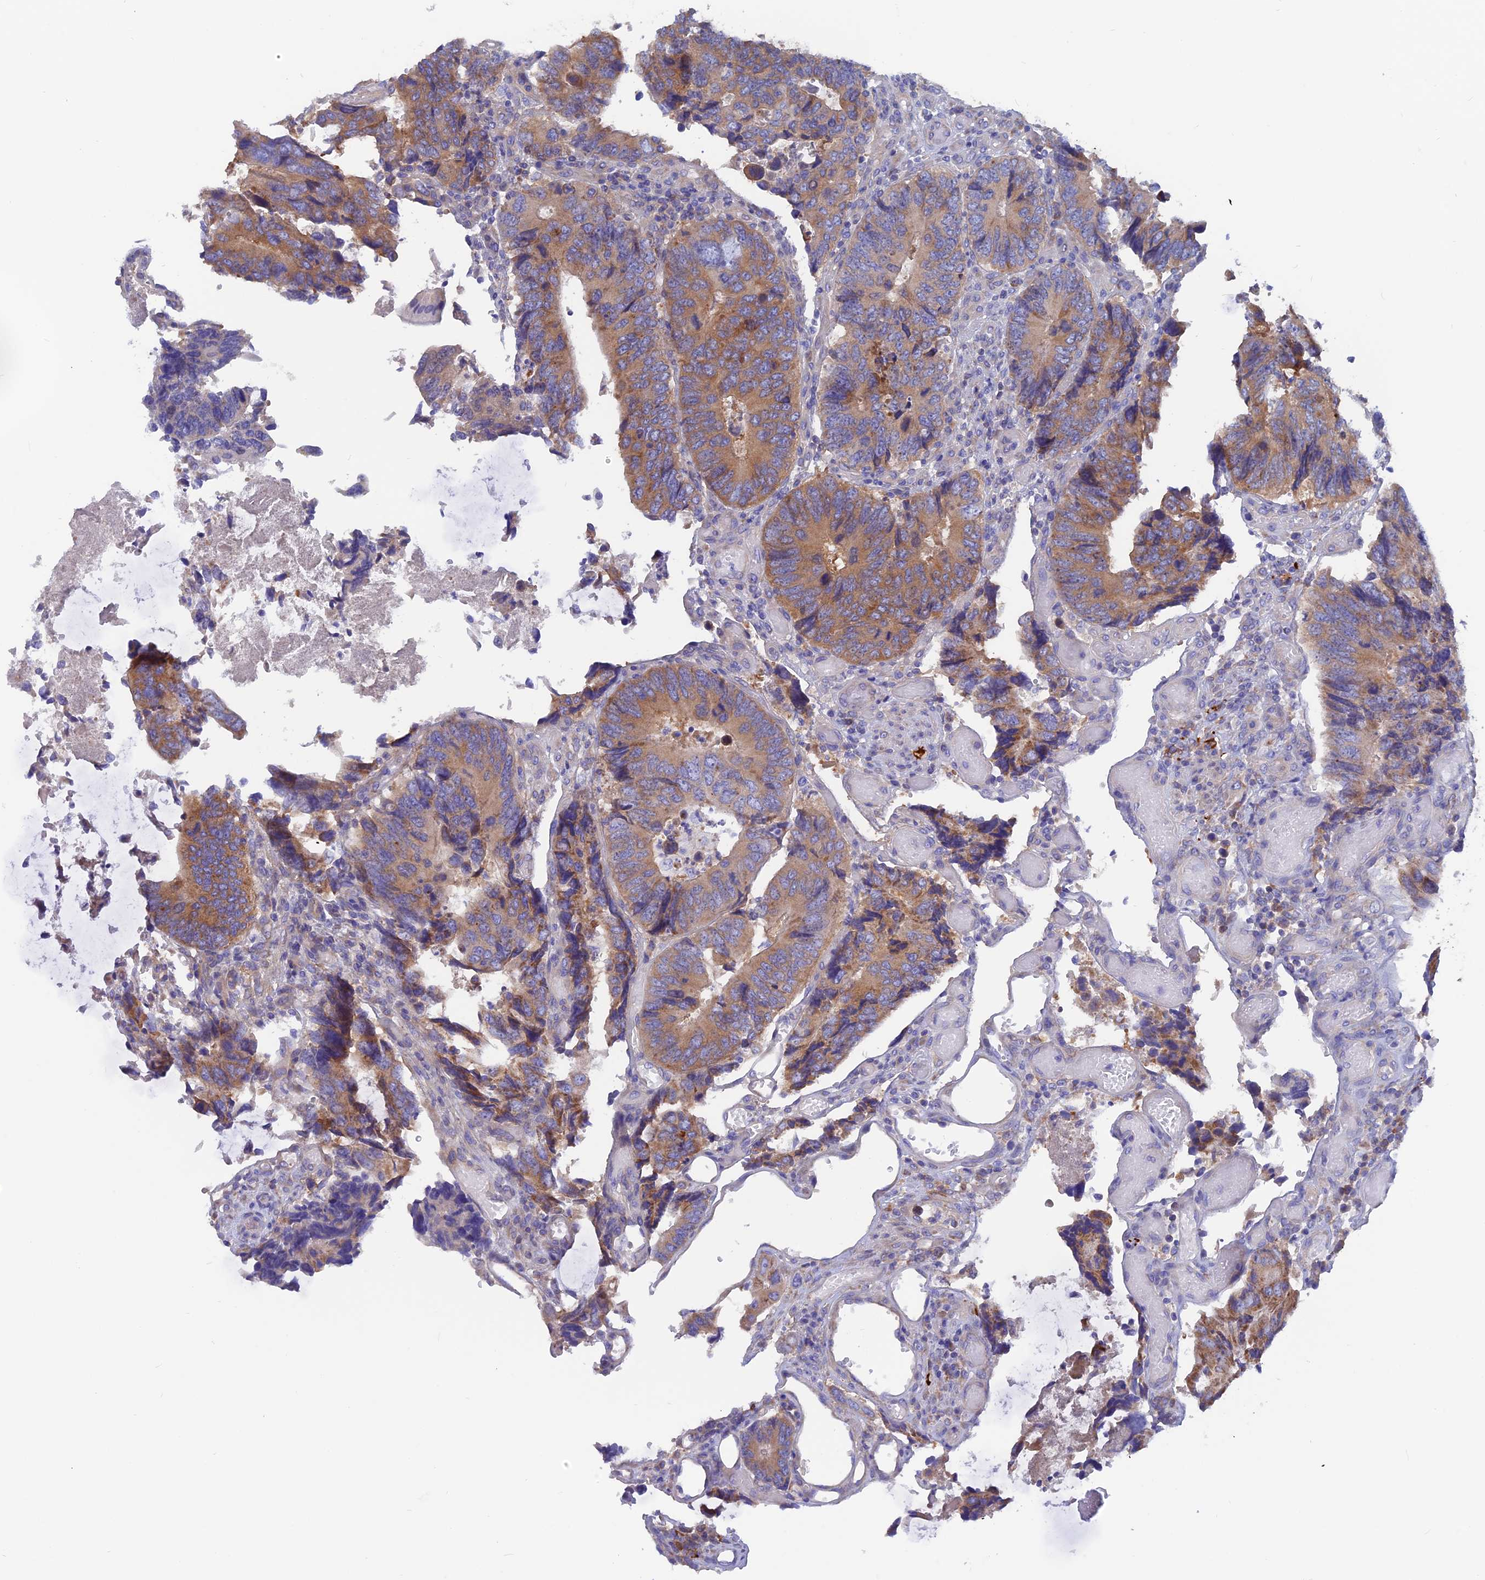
{"staining": {"intensity": "moderate", "quantity": ">75%", "location": "cytoplasmic/membranous"}, "tissue": "colorectal cancer", "cell_type": "Tumor cells", "image_type": "cancer", "snomed": [{"axis": "morphology", "description": "Adenocarcinoma, NOS"}, {"axis": "topography", "description": "Colon"}], "caption": "The photomicrograph exhibits staining of colorectal cancer, revealing moderate cytoplasmic/membranous protein expression (brown color) within tumor cells.", "gene": "LZTFL1", "patient": {"sex": "male", "age": 87}}